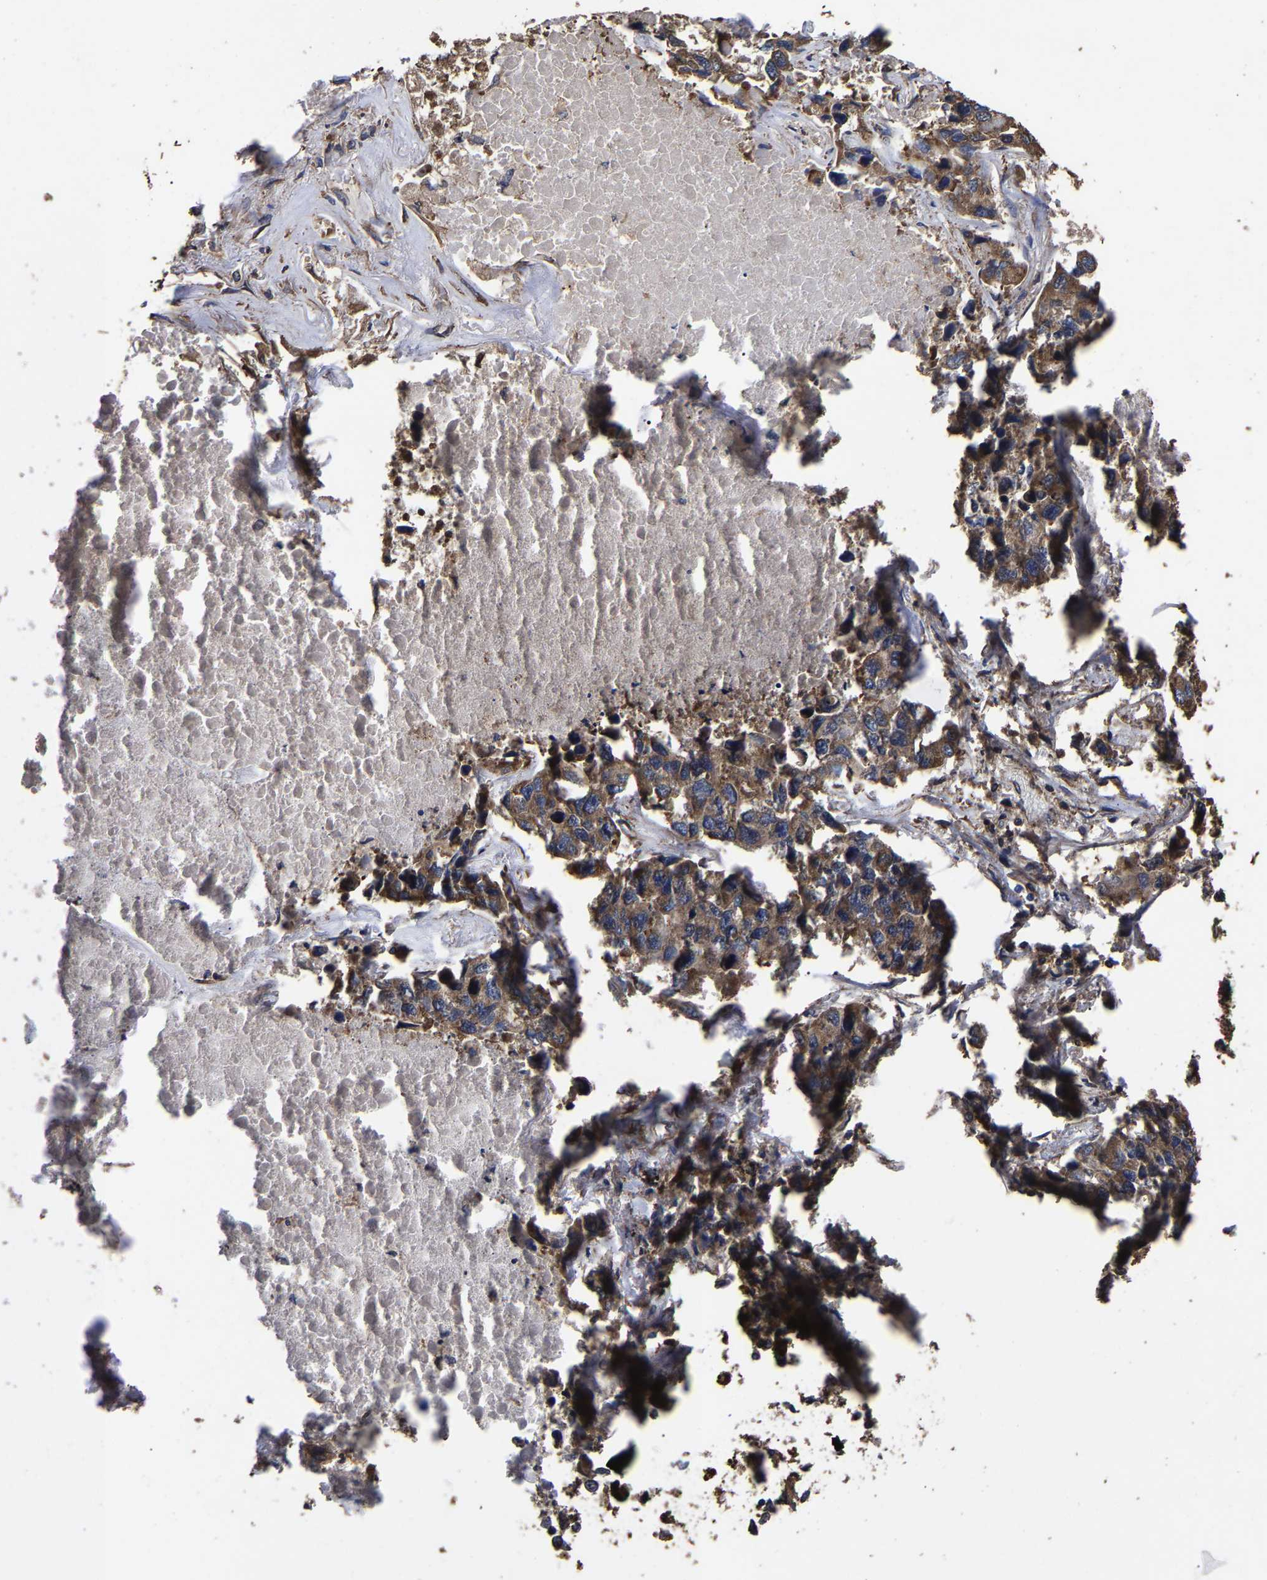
{"staining": {"intensity": "moderate", "quantity": ">75%", "location": "cytoplasmic/membranous"}, "tissue": "lung cancer", "cell_type": "Tumor cells", "image_type": "cancer", "snomed": [{"axis": "morphology", "description": "Adenocarcinoma, NOS"}, {"axis": "topography", "description": "Lung"}], "caption": "Adenocarcinoma (lung) stained with a protein marker exhibits moderate staining in tumor cells.", "gene": "ITCH", "patient": {"sex": "male", "age": 64}}